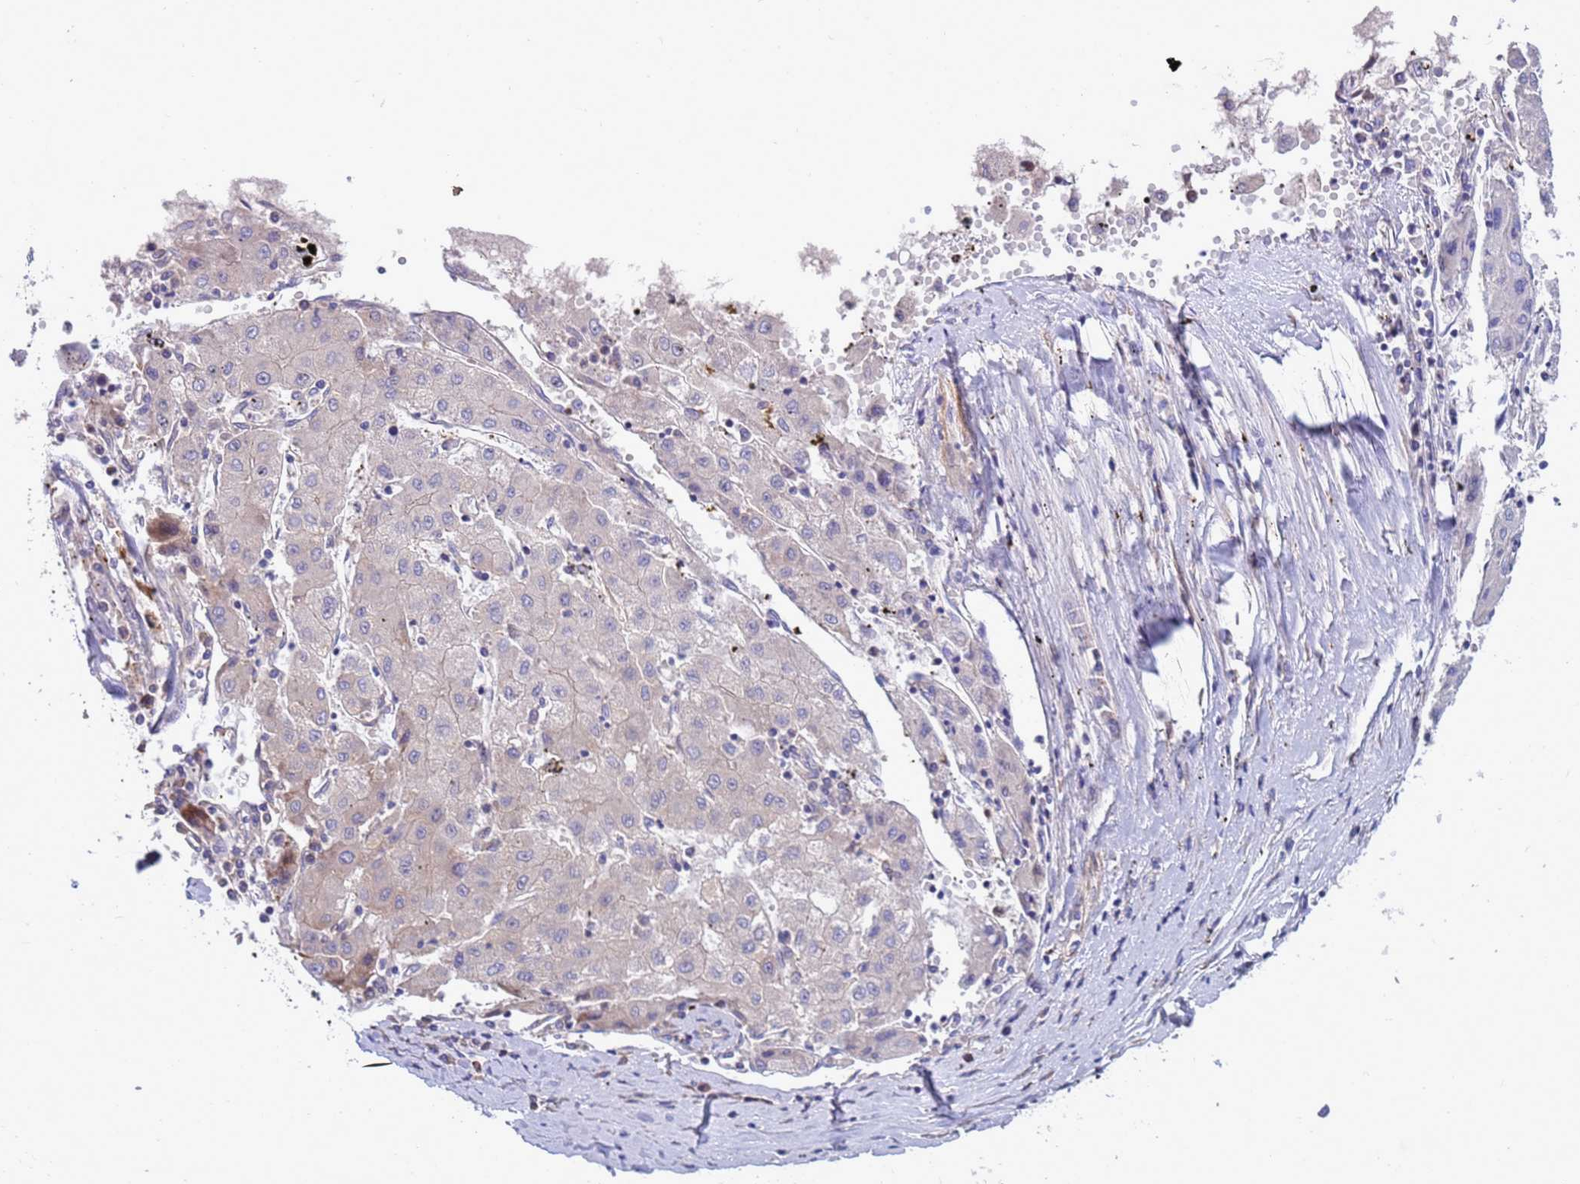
{"staining": {"intensity": "negative", "quantity": "none", "location": "none"}, "tissue": "liver cancer", "cell_type": "Tumor cells", "image_type": "cancer", "snomed": [{"axis": "morphology", "description": "Carcinoma, Hepatocellular, NOS"}, {"axis": "topography", "description": "Liver"}], "caption": "Tumor cells show no significant protein positivity in liver cancer.", "gene": "RAPGEF4", "patient": {"sex": "male", "age": 72}}